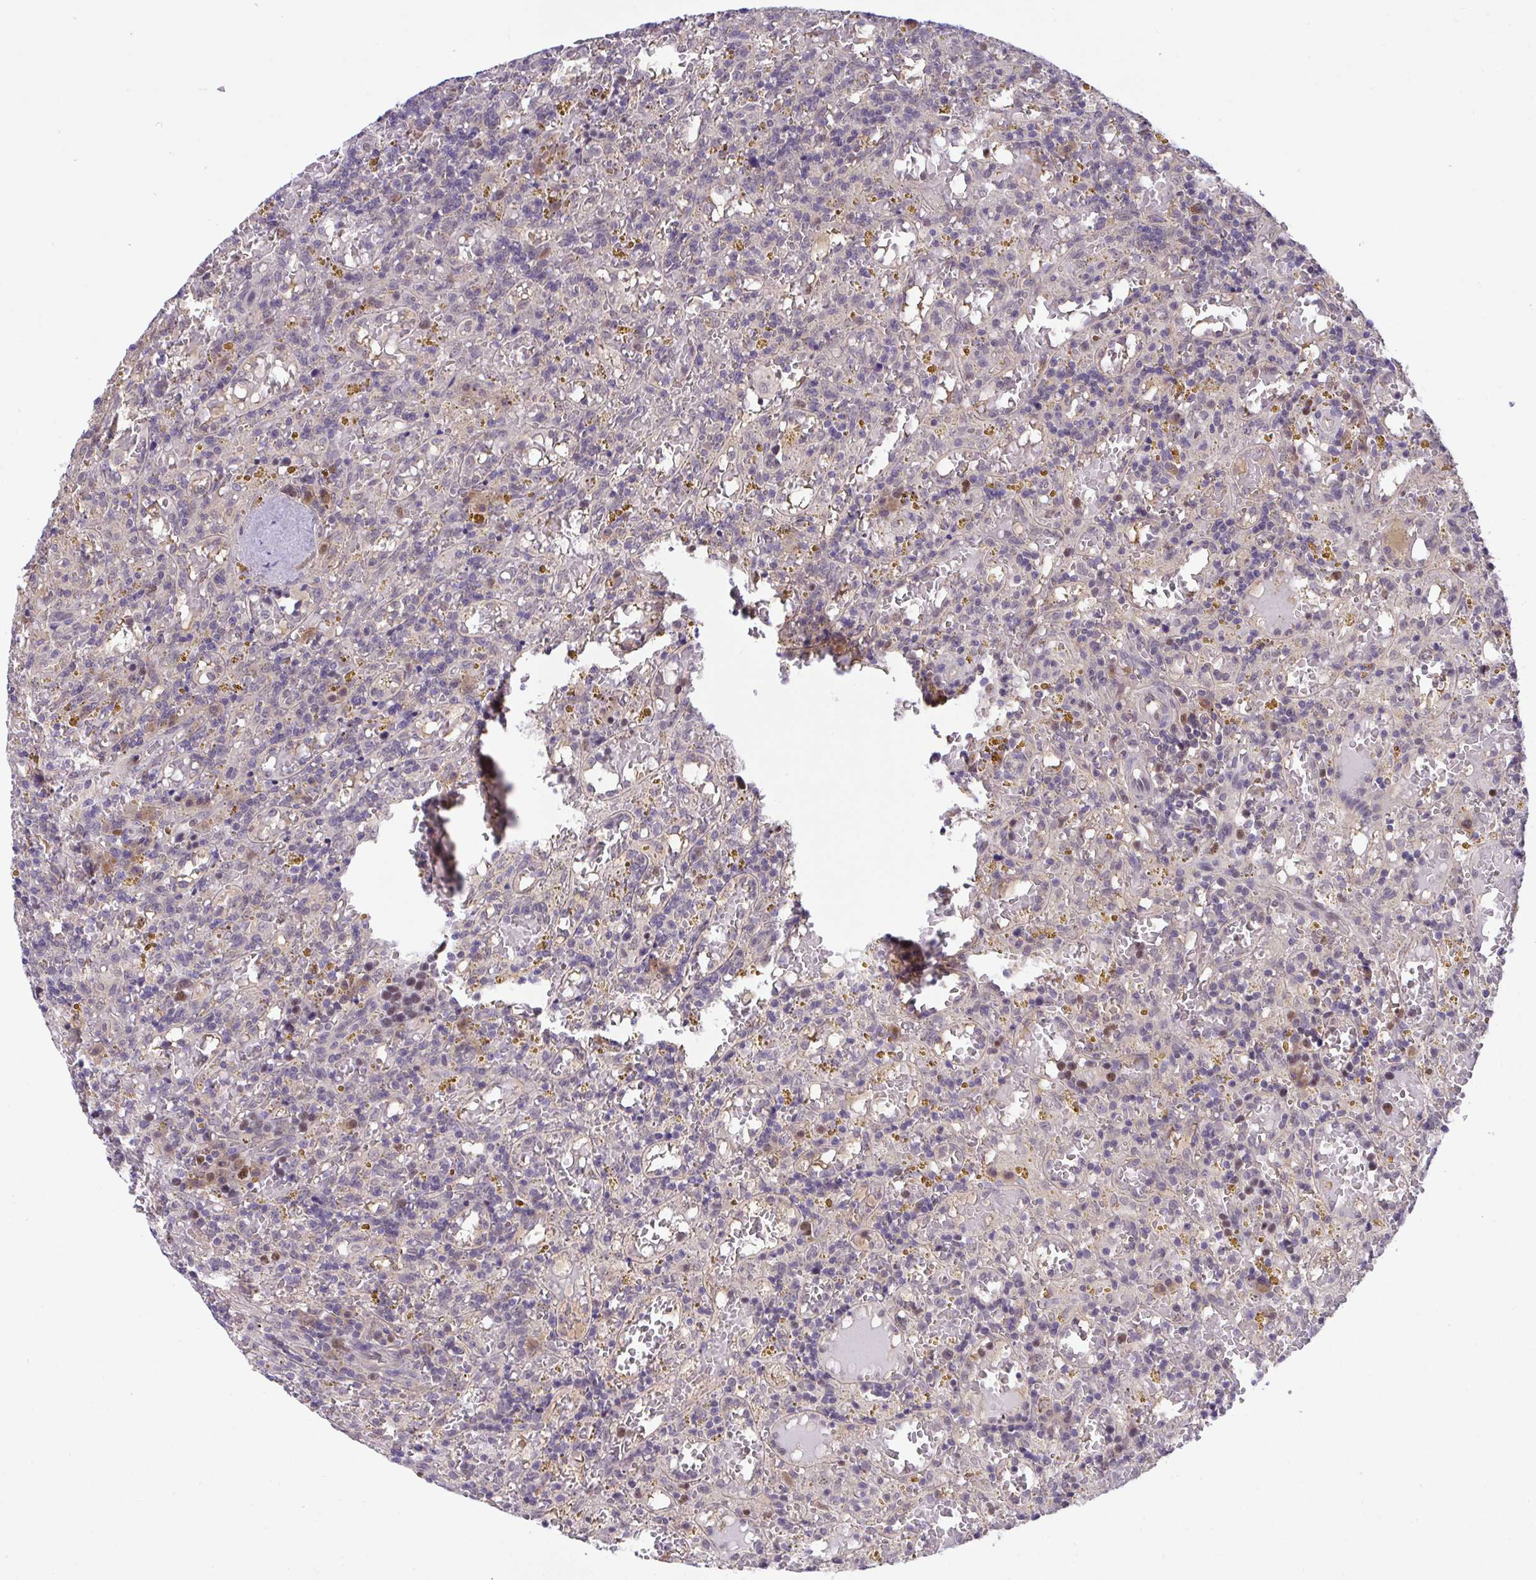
{"staining": {"intensity": "negative", "quantity": "none", "location": "none"}, "tissue": "lymphoma", "cell_type": "Tumor cells", "image_type": "cancer", "snomed": [{"axis": "morphology", "description": "Malignant lymphoma, non-Hodgkin's type, Low grade"}, {"axis": "topography", "description": "Spleen"}], "caption": "The histopathology image displays no significant staining in tumor cells of malignant lymphoma, non-Hodgkin's type (low-grade).", "gene": "ZNF444", "patient": {"sex": "female", "age": 65}}